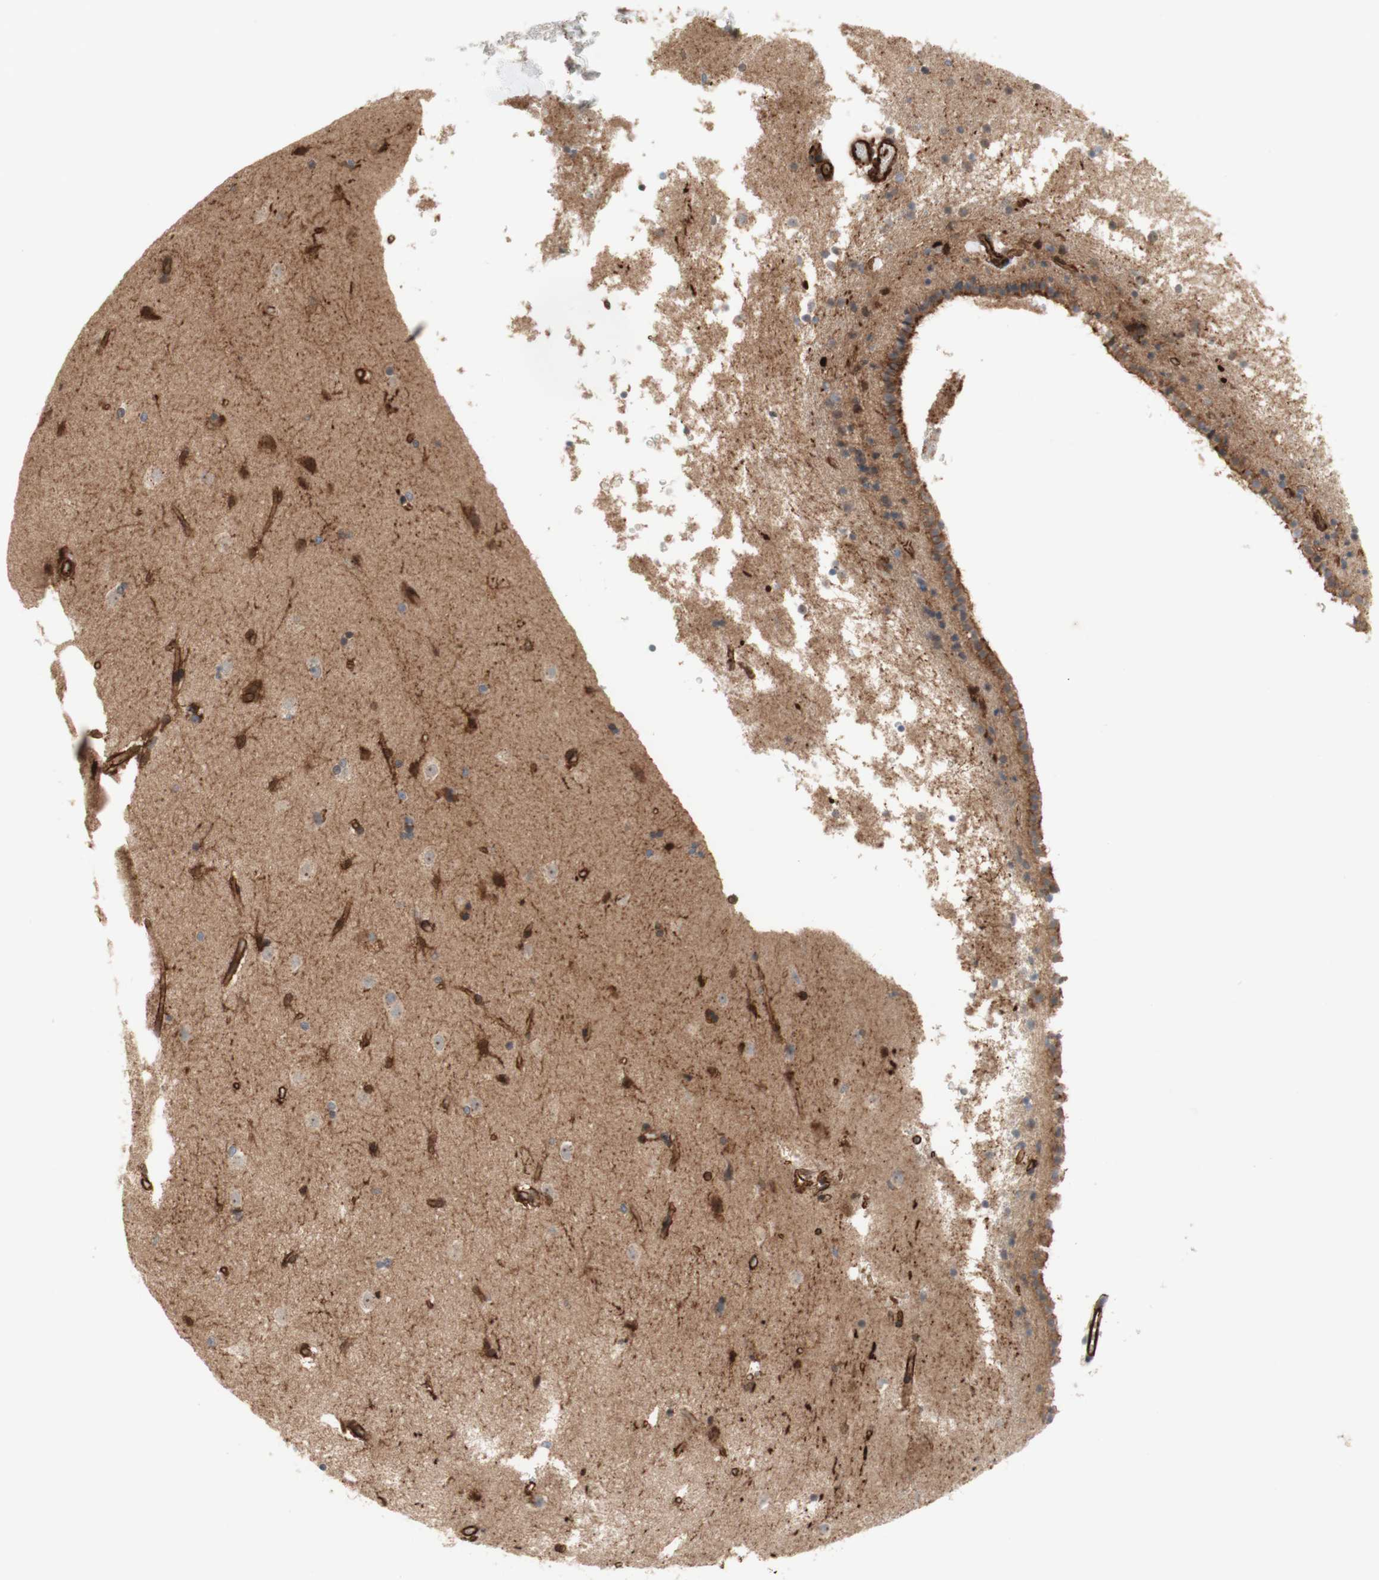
{"staining": {"intensity": "negative", "quantity": "none", "location": "none"}, "tissue": "caudate", "cell_type": "Glial cells", "image_type": "normal", "snomed": [{"axis": "morphology", "description": "Normal tissue, NOS"}, {"axis": "topography", "description": "Lateral ventricle wall"}], "caption": "High power microscopy histopathology image of an immunohistochemistry (IHC) image of unremarkable caudate, revealing no significant staining in glial cells.", "gene": "CNN3", "patient": {"sex": "female", "age": 19}}